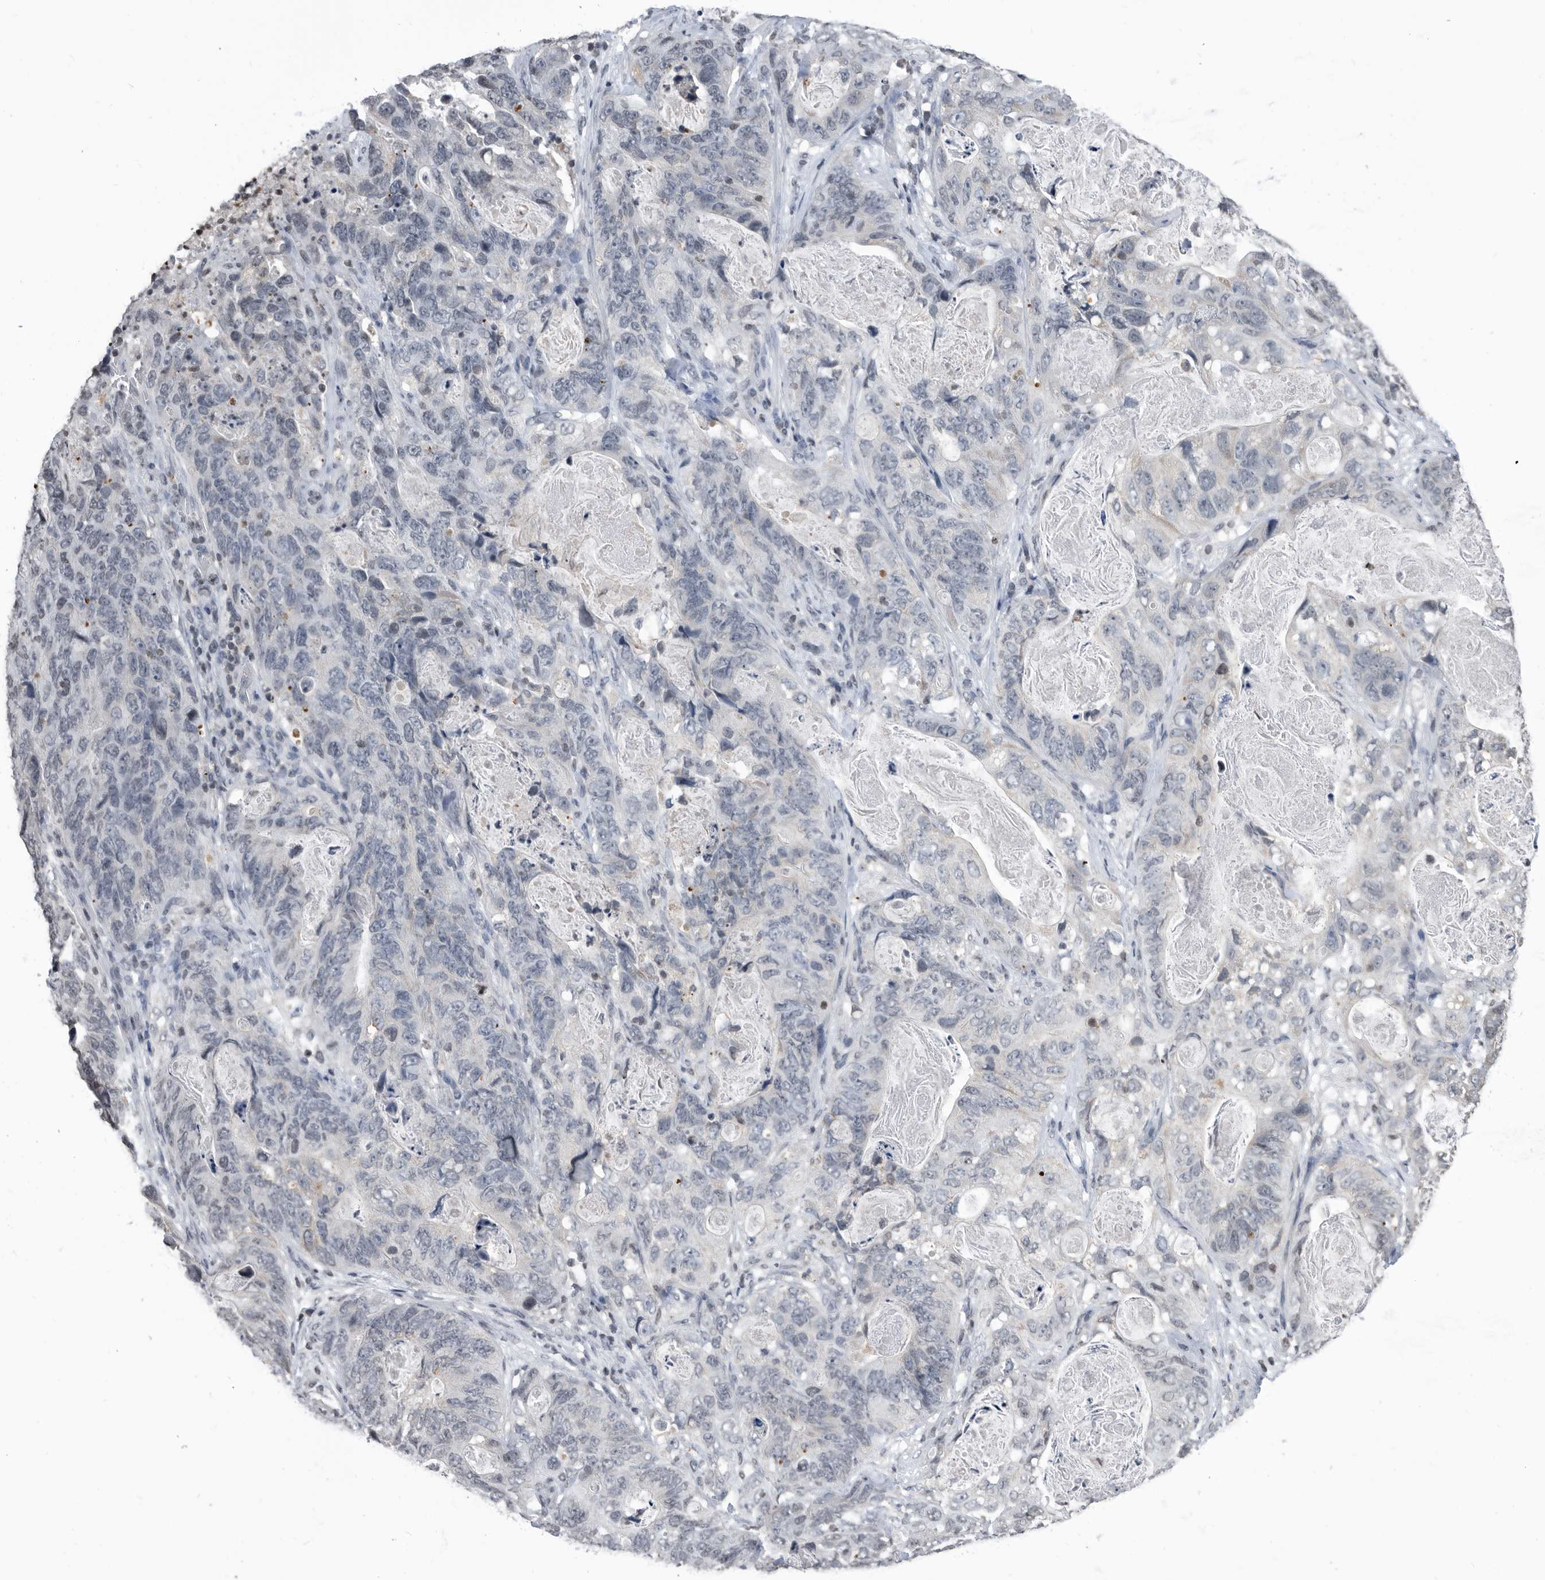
{"staining": {"intensity": "weak", "quantity": "<25%", "location": "cytoplasmic/membranous"}, "tissue": "stomach cancer", "cell_type": "Tumor cells", "image_type": "cancer", "snomed": [{"axis": "morphology", "description": "Normal tissue, NOS"}, {"axis": "morphology", "description": "Adenocarcinoma, NOS"}, {"axis": "topography", "description": "Stomach"}], "caption": "This is a histopathology image of immunohistochemistry (IHC) staining of stomach cancer, which shows no staining in tumor cells. (IHC, brightfield microscopy, high magnification).", "gene": "TSTD1", "patient": {"sex": "female", "age": 89}}